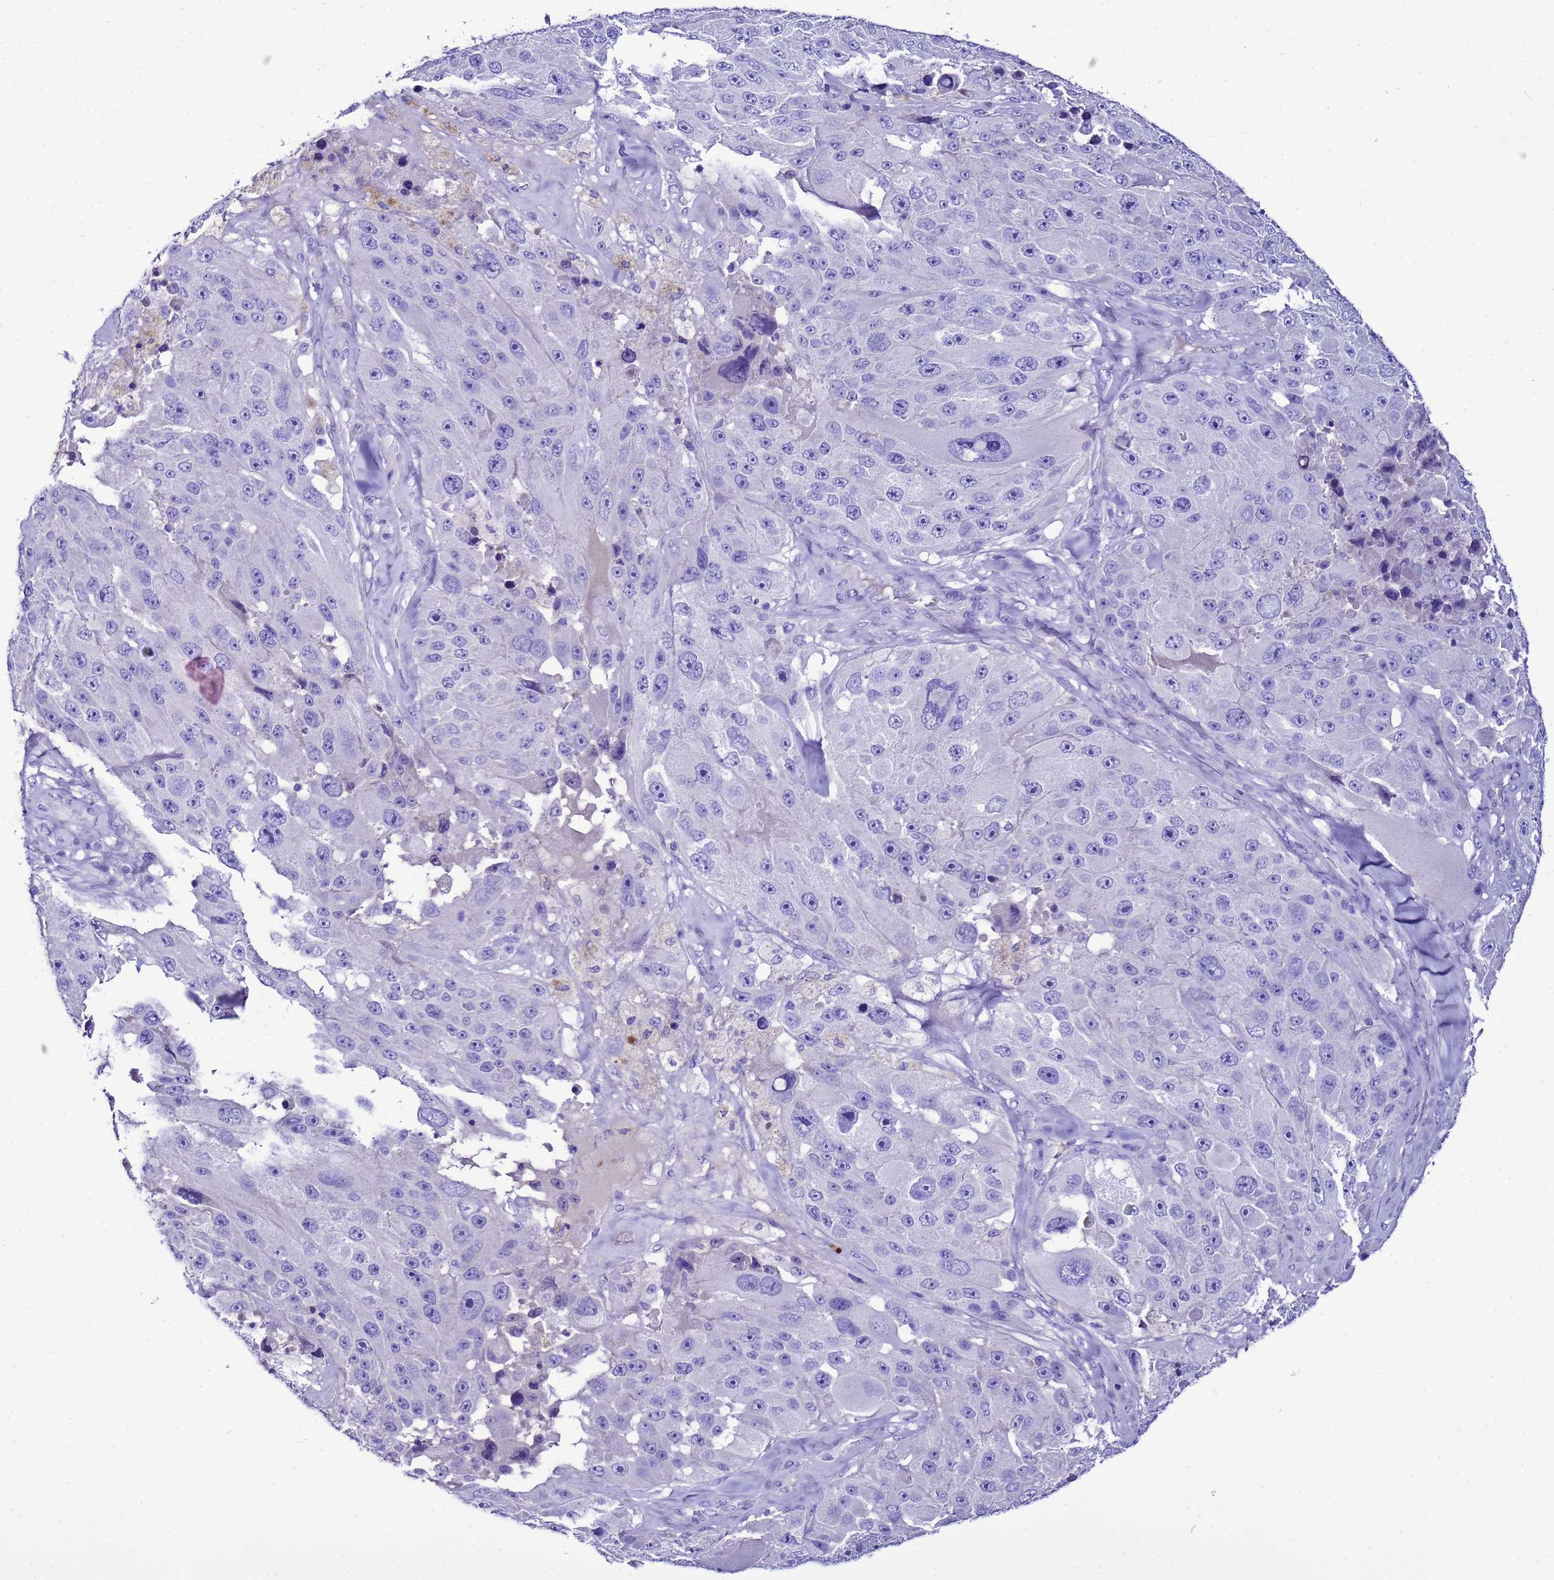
{"staining": {"intensity": "negative", "quantity": "none", "location": "none"}, "tissue": "melanoma", "cell_type": "Tumor cells", "image_type": "cancer", "snomed": [{"axis": "morphology", "description": "Malignant melanoma, Metastatic site"}, {"axis": "topography", "description": "Lymph node"}], "caption": "Tumor cells are negative for protein expression in human melanoma. The staining is performed using DAB (3,3'-diaminobenzidine) brown chromogen with nuclei counter-stained in using hematoxylin.", "gene": "BEST2", "patient": {"sex": "male", "age": 62}}